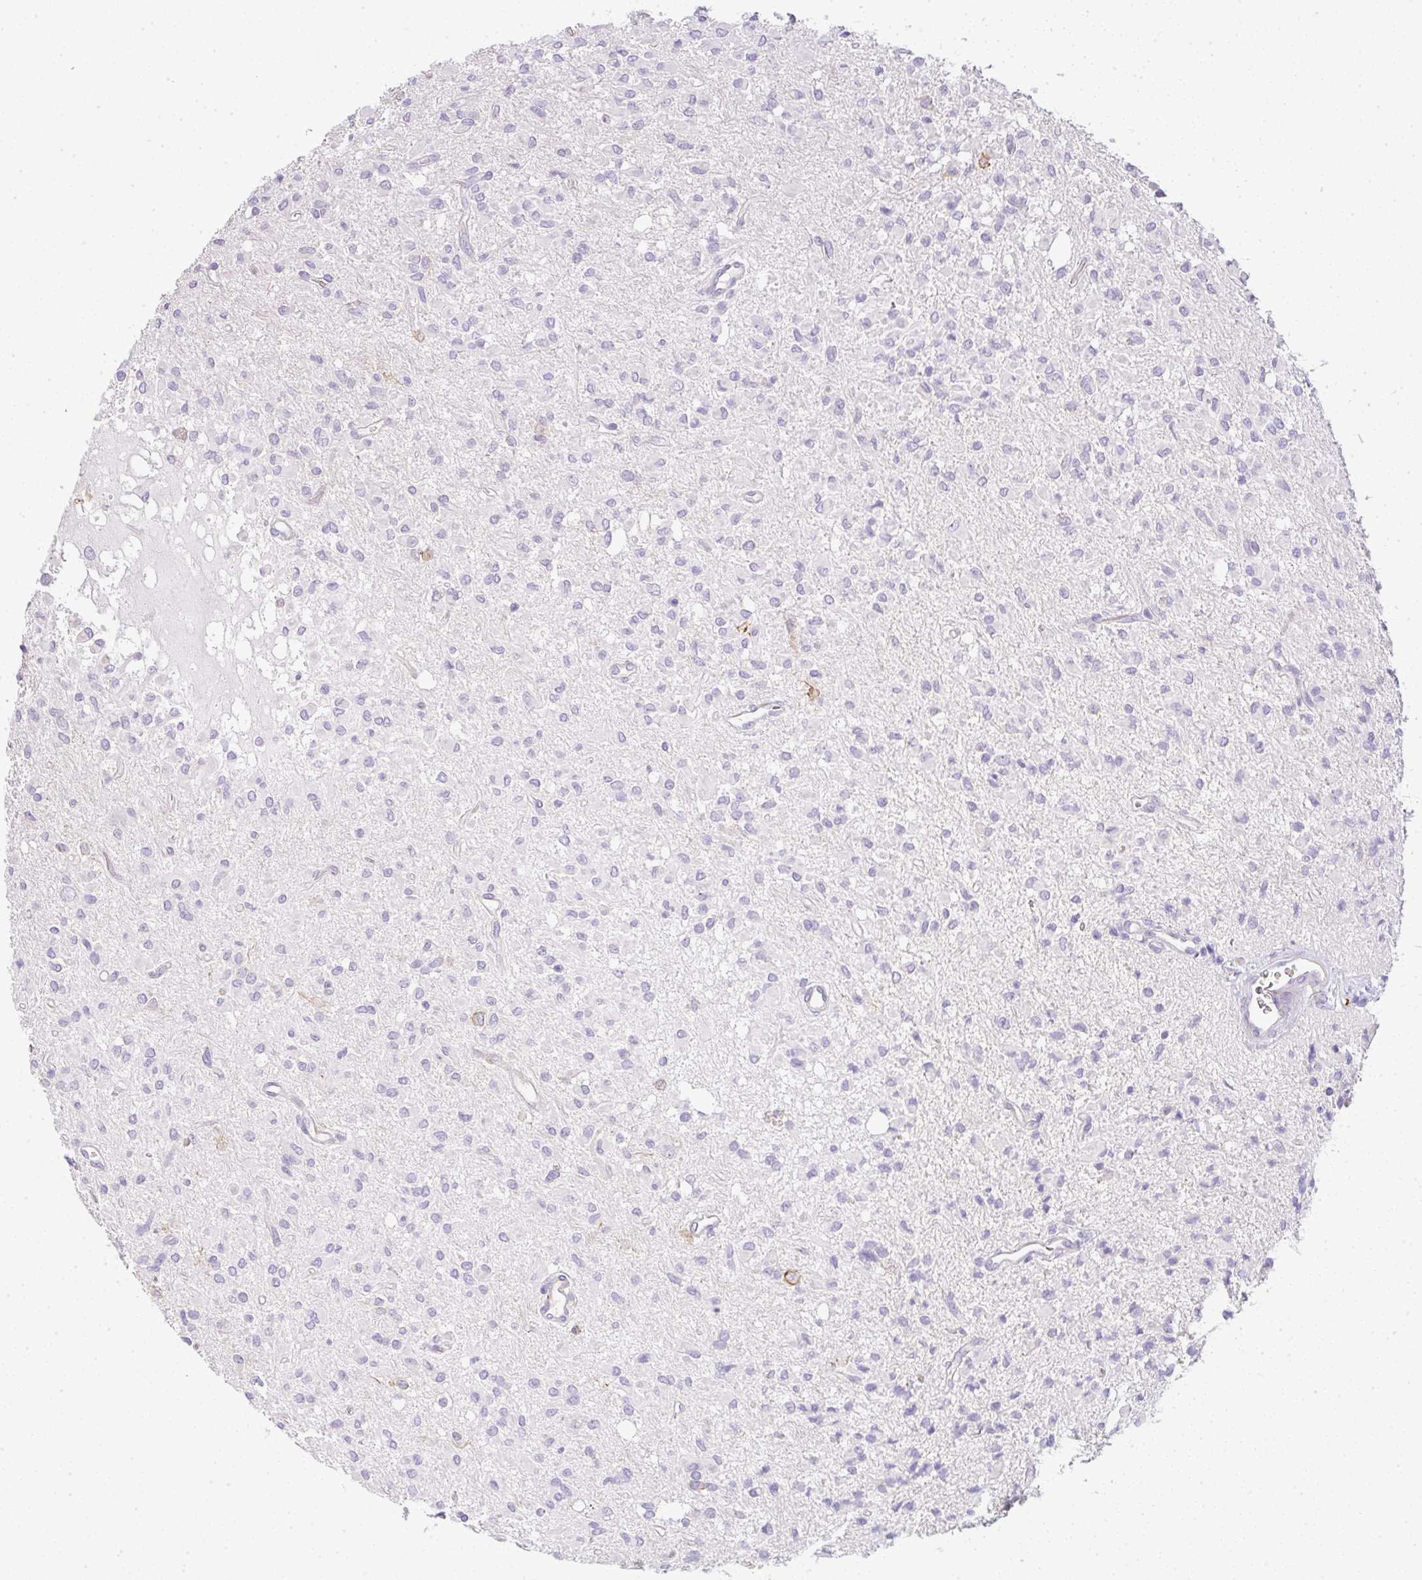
{"staining": {"intensity": "negative", "quantity": "none", "location": "none"}, "tissue": "glioma", "cell_type": "Tumor cells", "image_type": "cancer", "snomed": [{"axis": "morphology", "description": "Glioma, malignant, Low grade"}, {"axis": "topography", "description": "Brain"}], "caption": "Immunohistochemical staining of malignant glioma (low-grade) reveals no significant expression in tumor cells. (DAB (3,3'-diaminobenzidine) immunohistochemistry (IHC) with hematoxylin counter stain).", "gene": "LPAR4", "patient": {"sex": "female", "age": 33}}